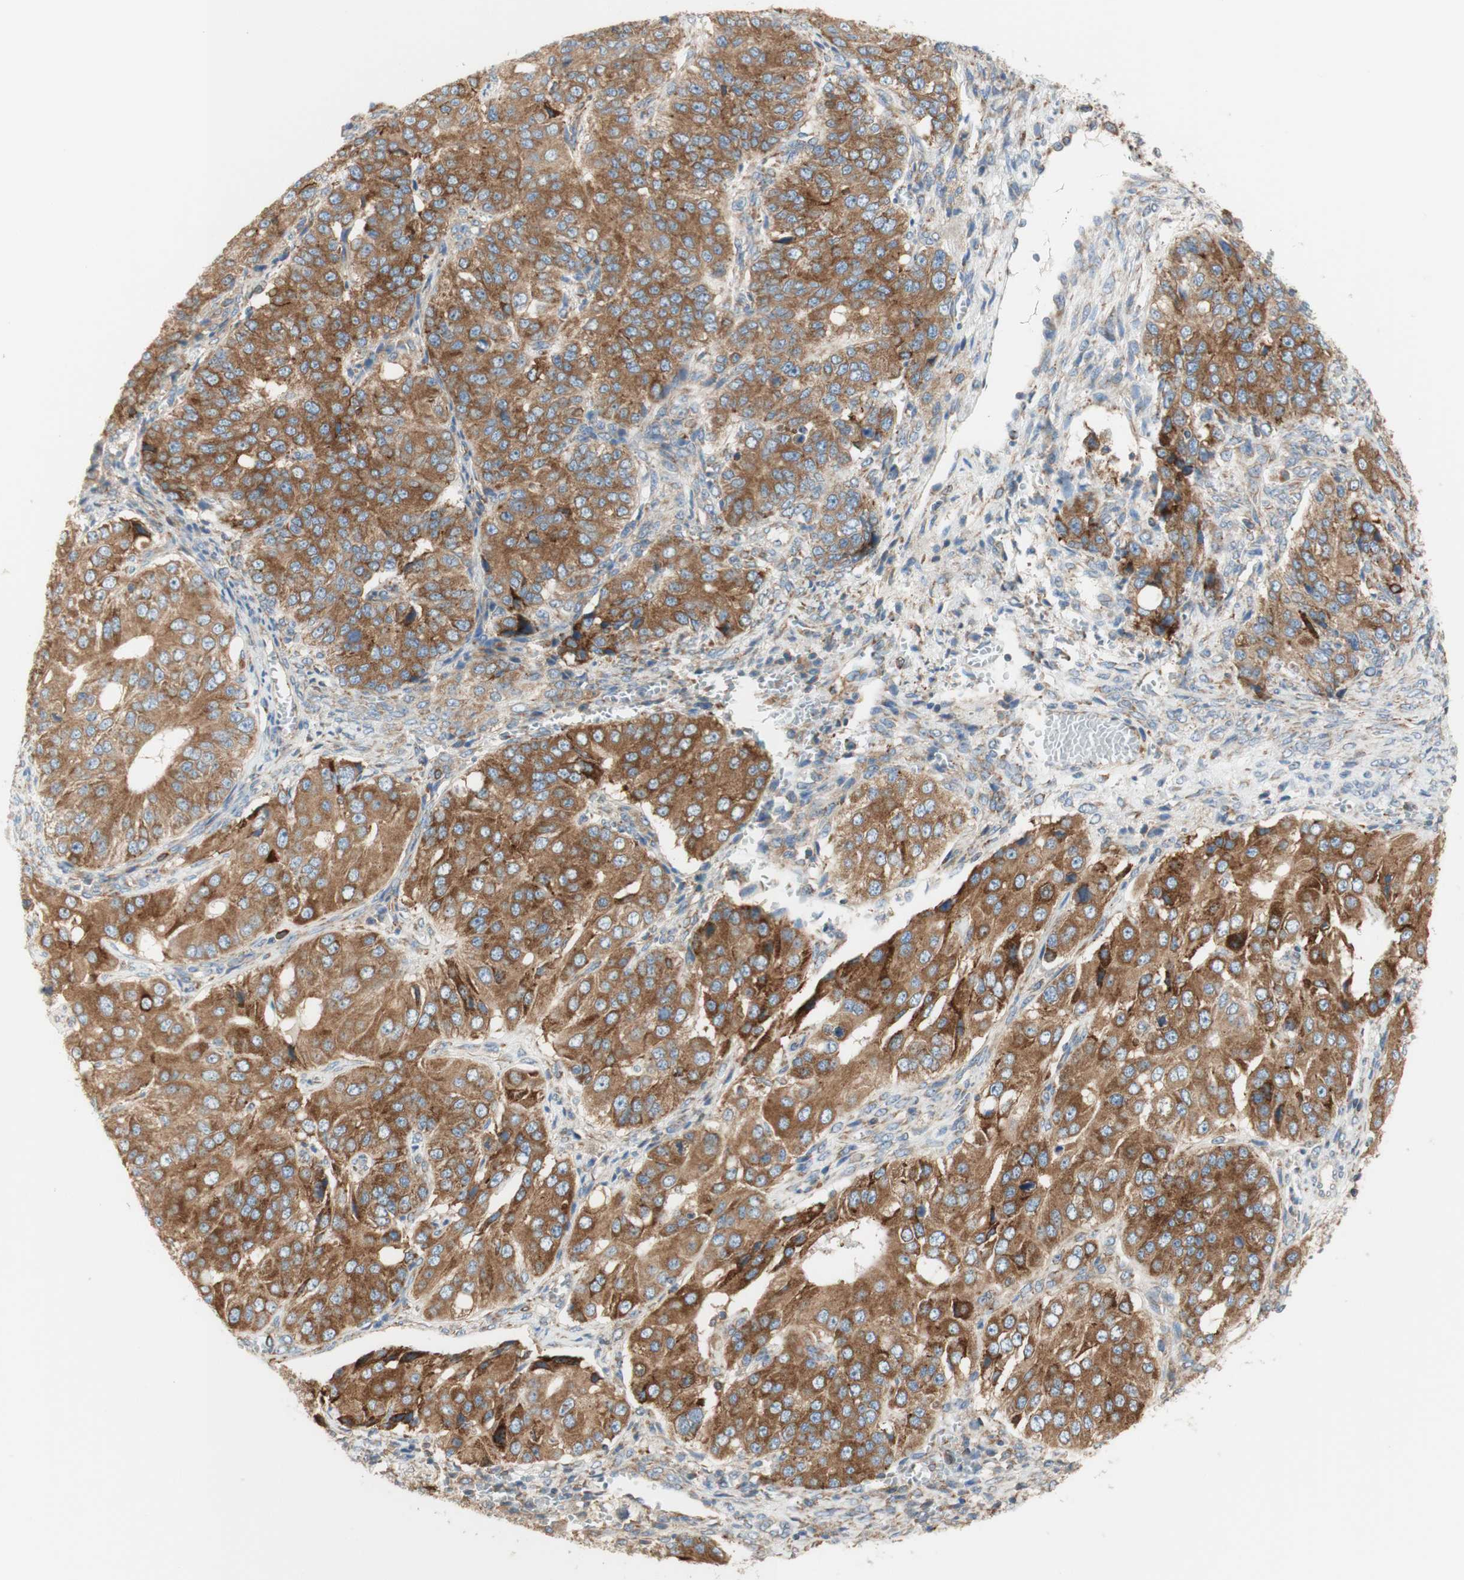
{"staining": {"intensity": "moderate", "quantity": ">75%", "location": "cytoplasmic/membranous"}, "tissue": "ovarian cancer", "cell_type": "Tumor cells", "image_type": "cancer", "snomed": [{"axis": "morphology", "description": "Carcinoma, endometroid"}, {"axis": "topography", "description": "Ovary"}], "caption": "Human ovarian endometroid carcinoma stained with a protein marker displays moderate staining in tumor cells.", "gene": "MANF", "patient": {"sex": "female", "age": 51}}